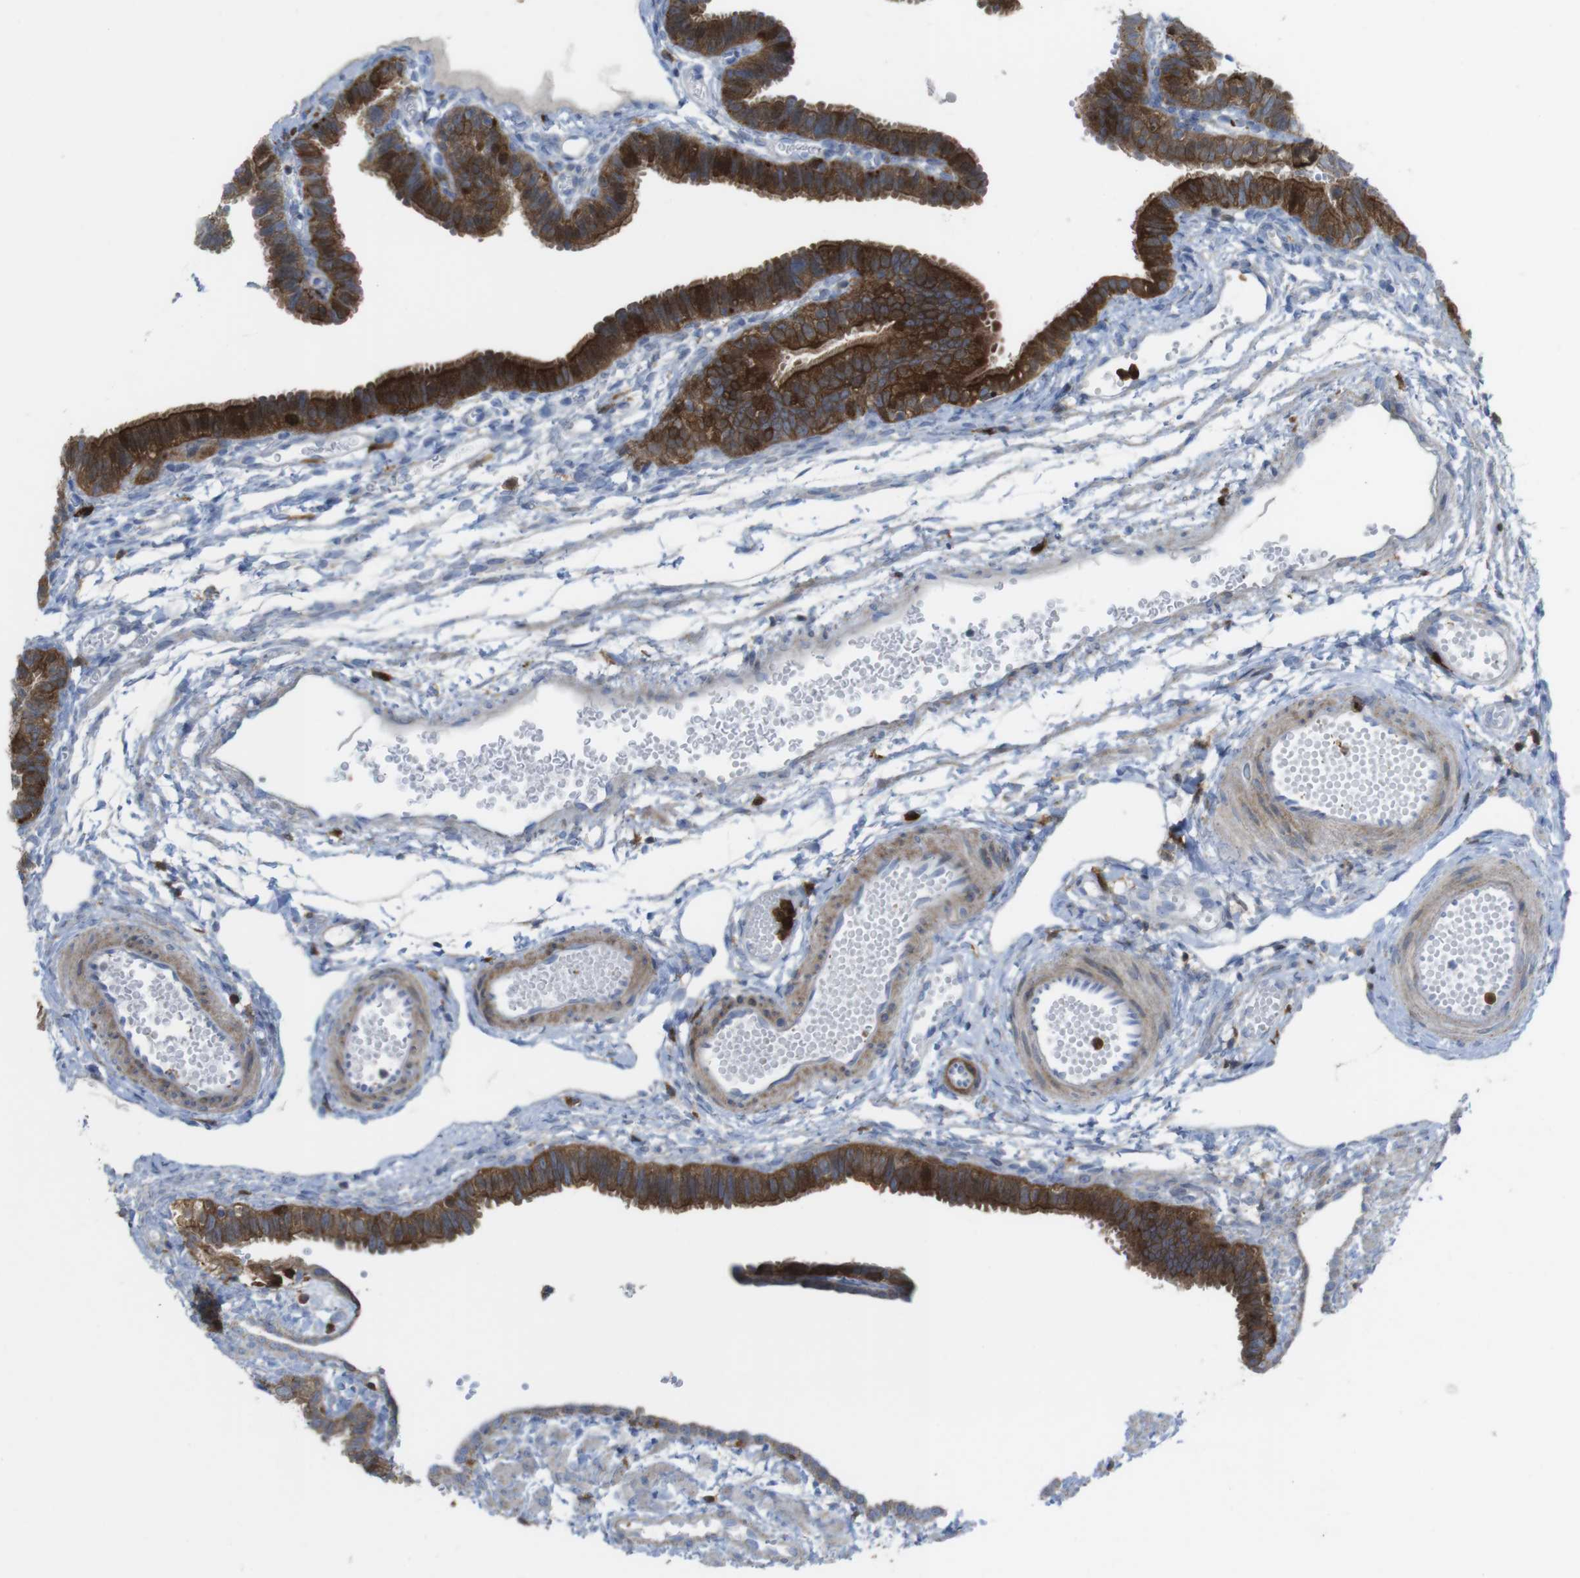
{"staining": {"intensity": "strong", "quantity": ">75%", "location": "cytoplasmic/membranous"}, "tissue": "fallopian tube", "cell_type": "Glandular cells", "image_type": "normal", "snomed": [{"axis": "morphology", "description": "Normal tissue, NOS"}, {"axis": "topography", "description": "Fallopian tube"}, {"axis": "topography", "description": "Placenta"}], "caption": "A high-resolution histopathology image shows immunohistochemistry staining of unremarkable fallopian tube, which reveals strong cytoplasmic/membranous expression in approximately >75% of glandular cells.", "gene": "PRKCD", "patient": {"sex": "female", "age": 34}}